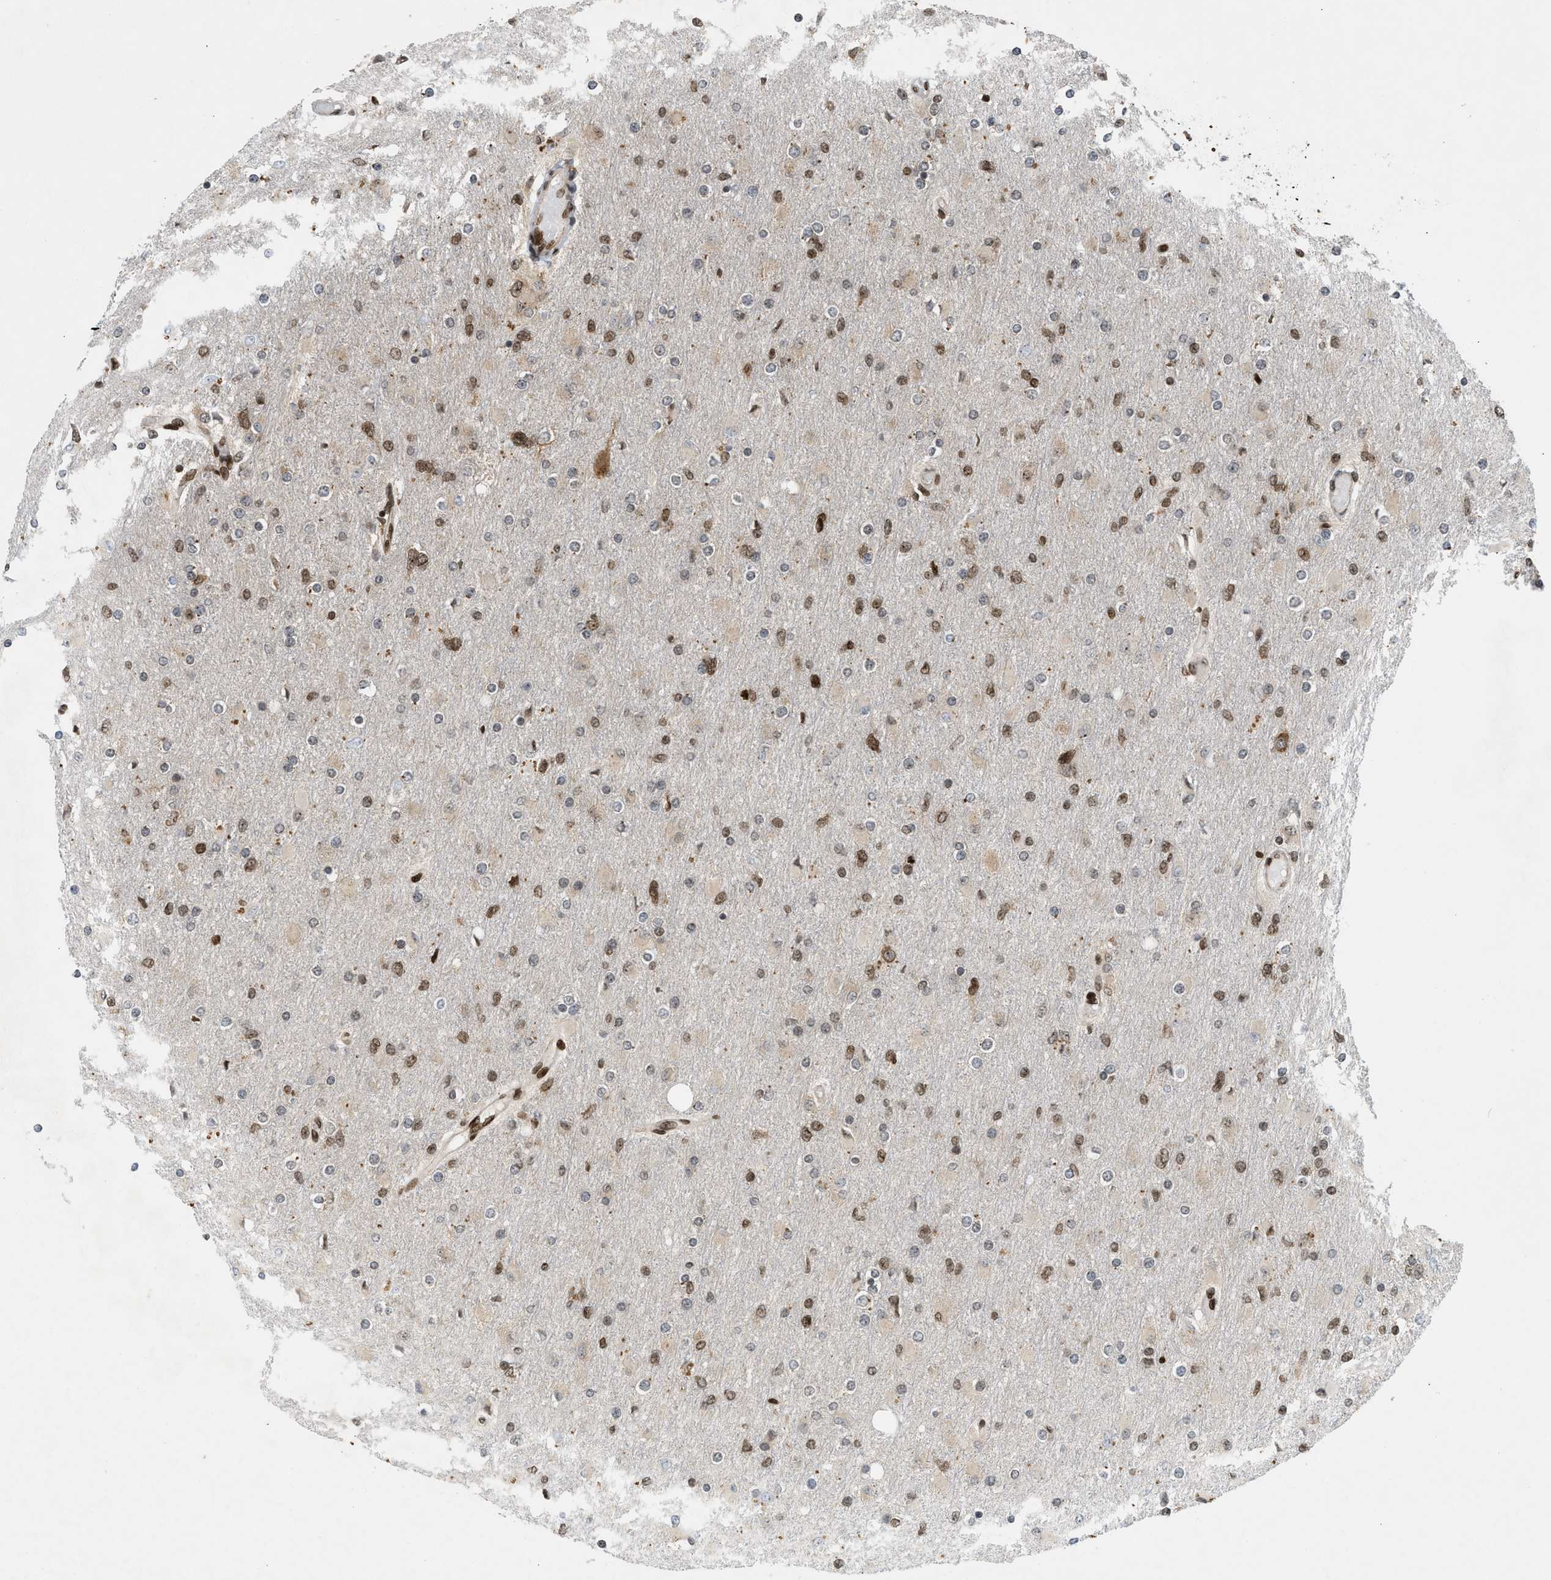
{"staining": {"intensity": "strong", "quantity": "25%-75%", "location": "nuclear"}, "tissue": "glioma", "cell_type": "Tumor cells", "image_type": "cancer", "snomed": [{"axis": "morphology", "description": "Glioma, malignant, High grade"}, {"axis": "topography", "description": "Cerebral cortex"}], "caption": "Brown immunohistochemical staining in human malignant glioma (high-grade) reveals strong nuclear expression in approximately 25%-75% of tumor cells.", "gene": "ZNF22", "patient": {"sex": "female", "age": 36}}